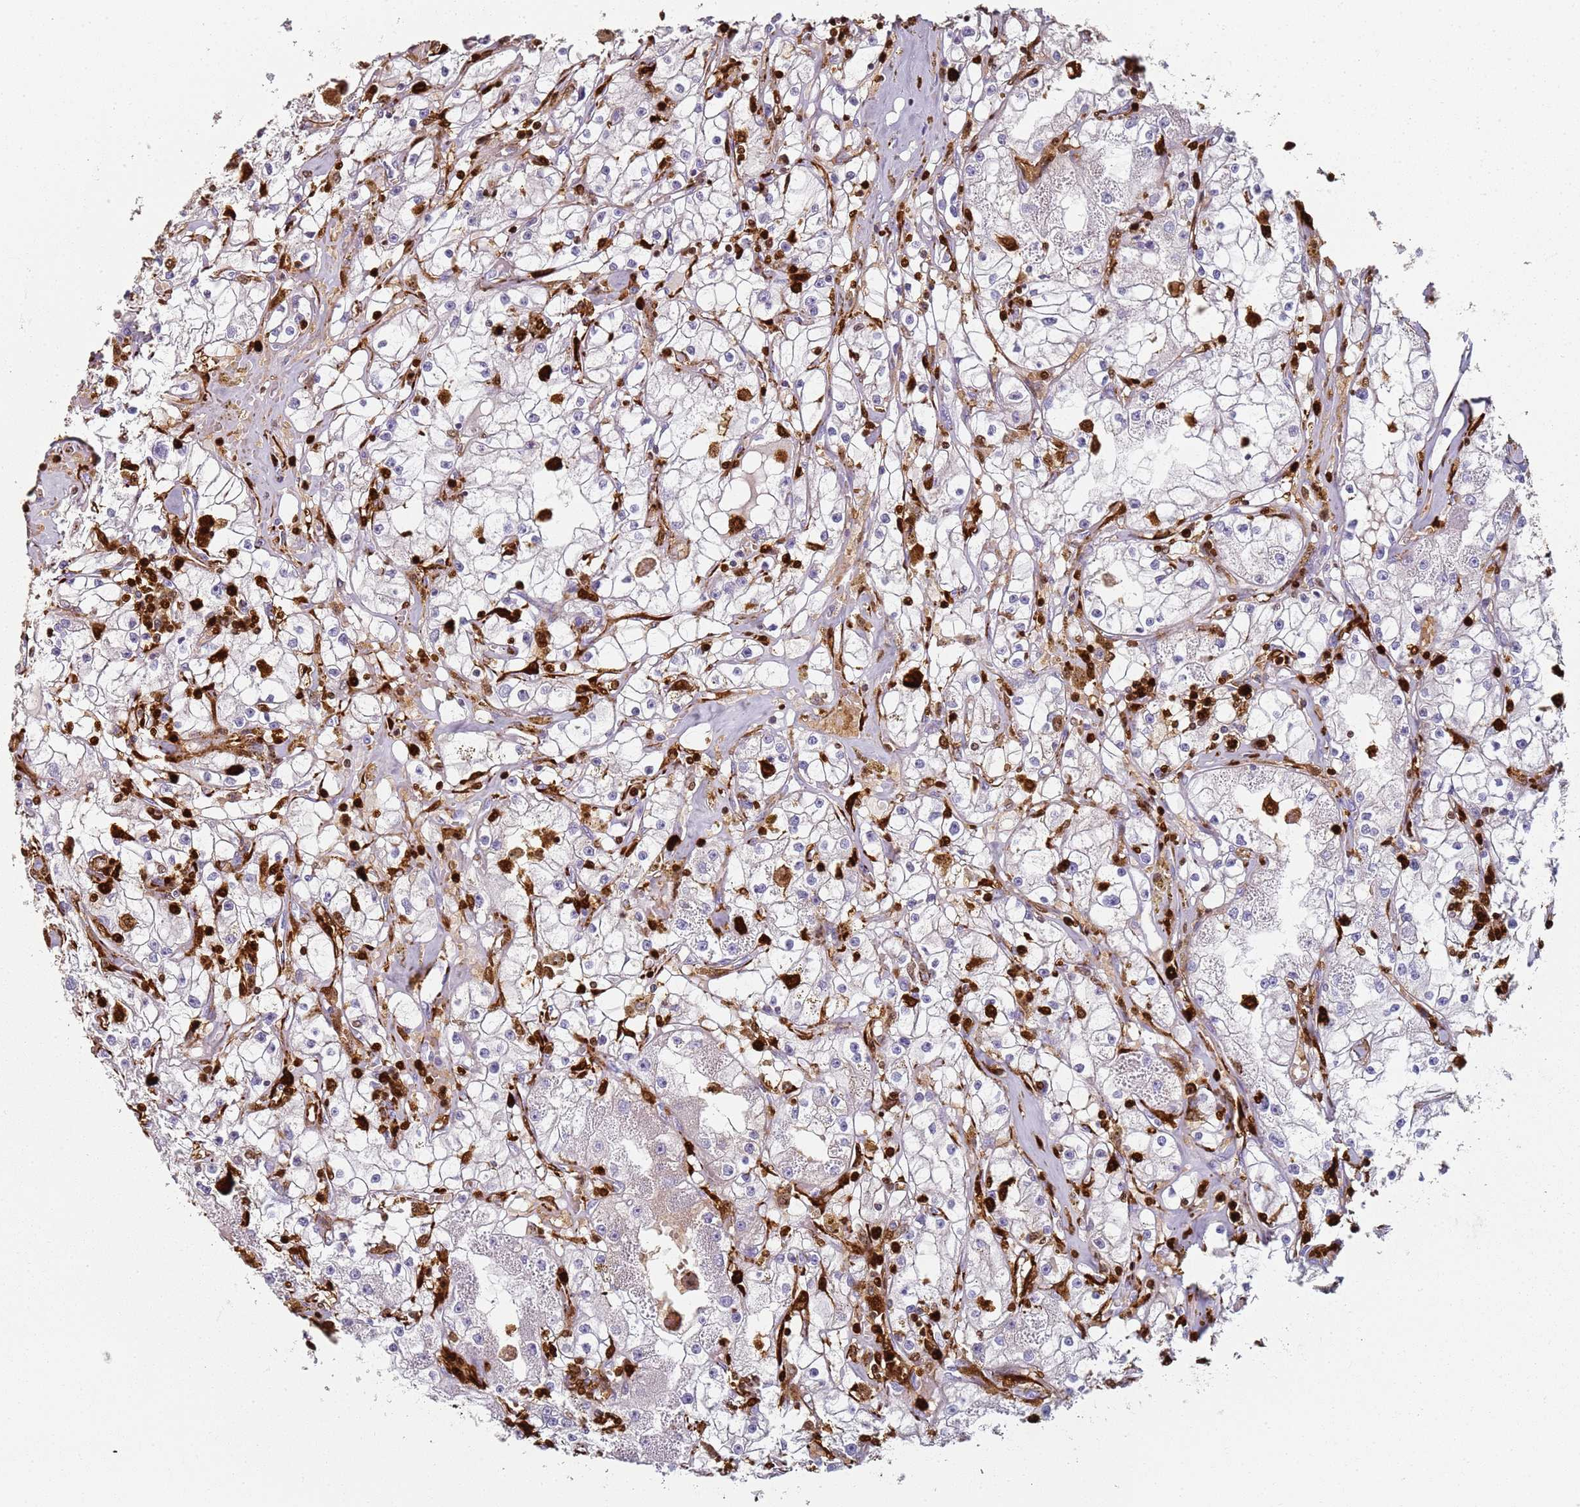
{"staining": {"intensity": "negative", "quantity": "none", "location": "none"}, "tissue": "renal cancer", "cell_type": "Tumor cells", "image_type": "cancer", "snomed": [{"axis": "morphology", "description": "Adenocarcinoma, NOS"}, {"axis": "topography", "description": "Kidney"}], "caption": "Immunohistochemistry (IHC) histopathology image of human renal adenocarcinoma stained for a protein (brown), which demonstrates no expression in tumor cells.", "gene": "S100A4", "patient": {"sex": "male", "age": 56}}